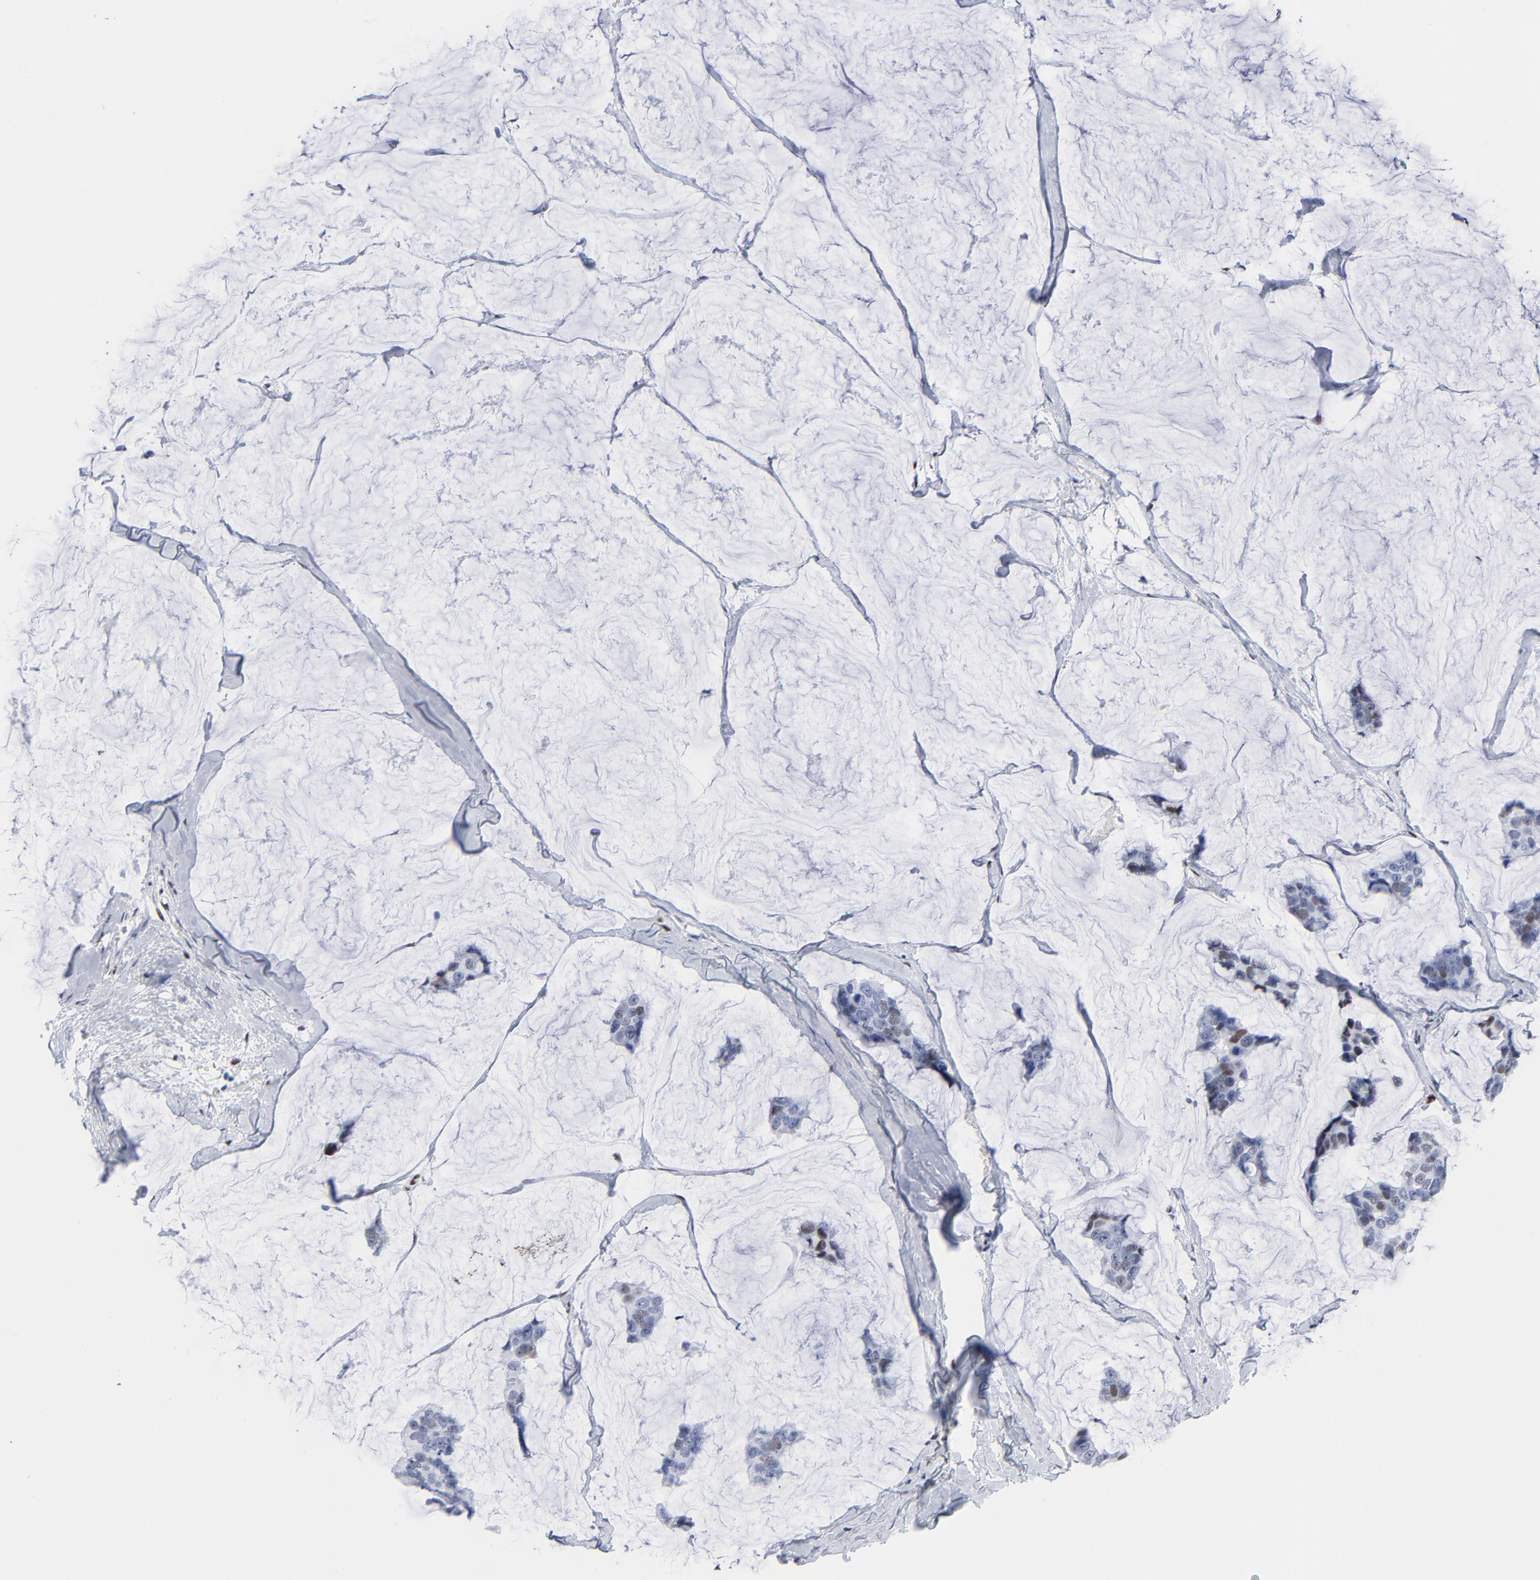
{"staining": {"intensity": "moderate", "quantity": "25%-75%", "location": "nuclear"}, "tissue": "breast cancer", "cell_type": "Tumor cells", "image_type": "cancer", "snomed": [{"axis": "morphology", "description": "Normal tissue, NOS"}, {"axis": "morphology", "description": "Duct carcinoma"}, {"axis": "topography", "description": "Breast"}], "caption": "Immunohistochemical staining of breast intraductal carcinoma shows moderate nuclear protein positivity in approximately 25%-75% of tumor cells.", "gene": "JUN", "patient": {"sex": "female", "age": 50}}